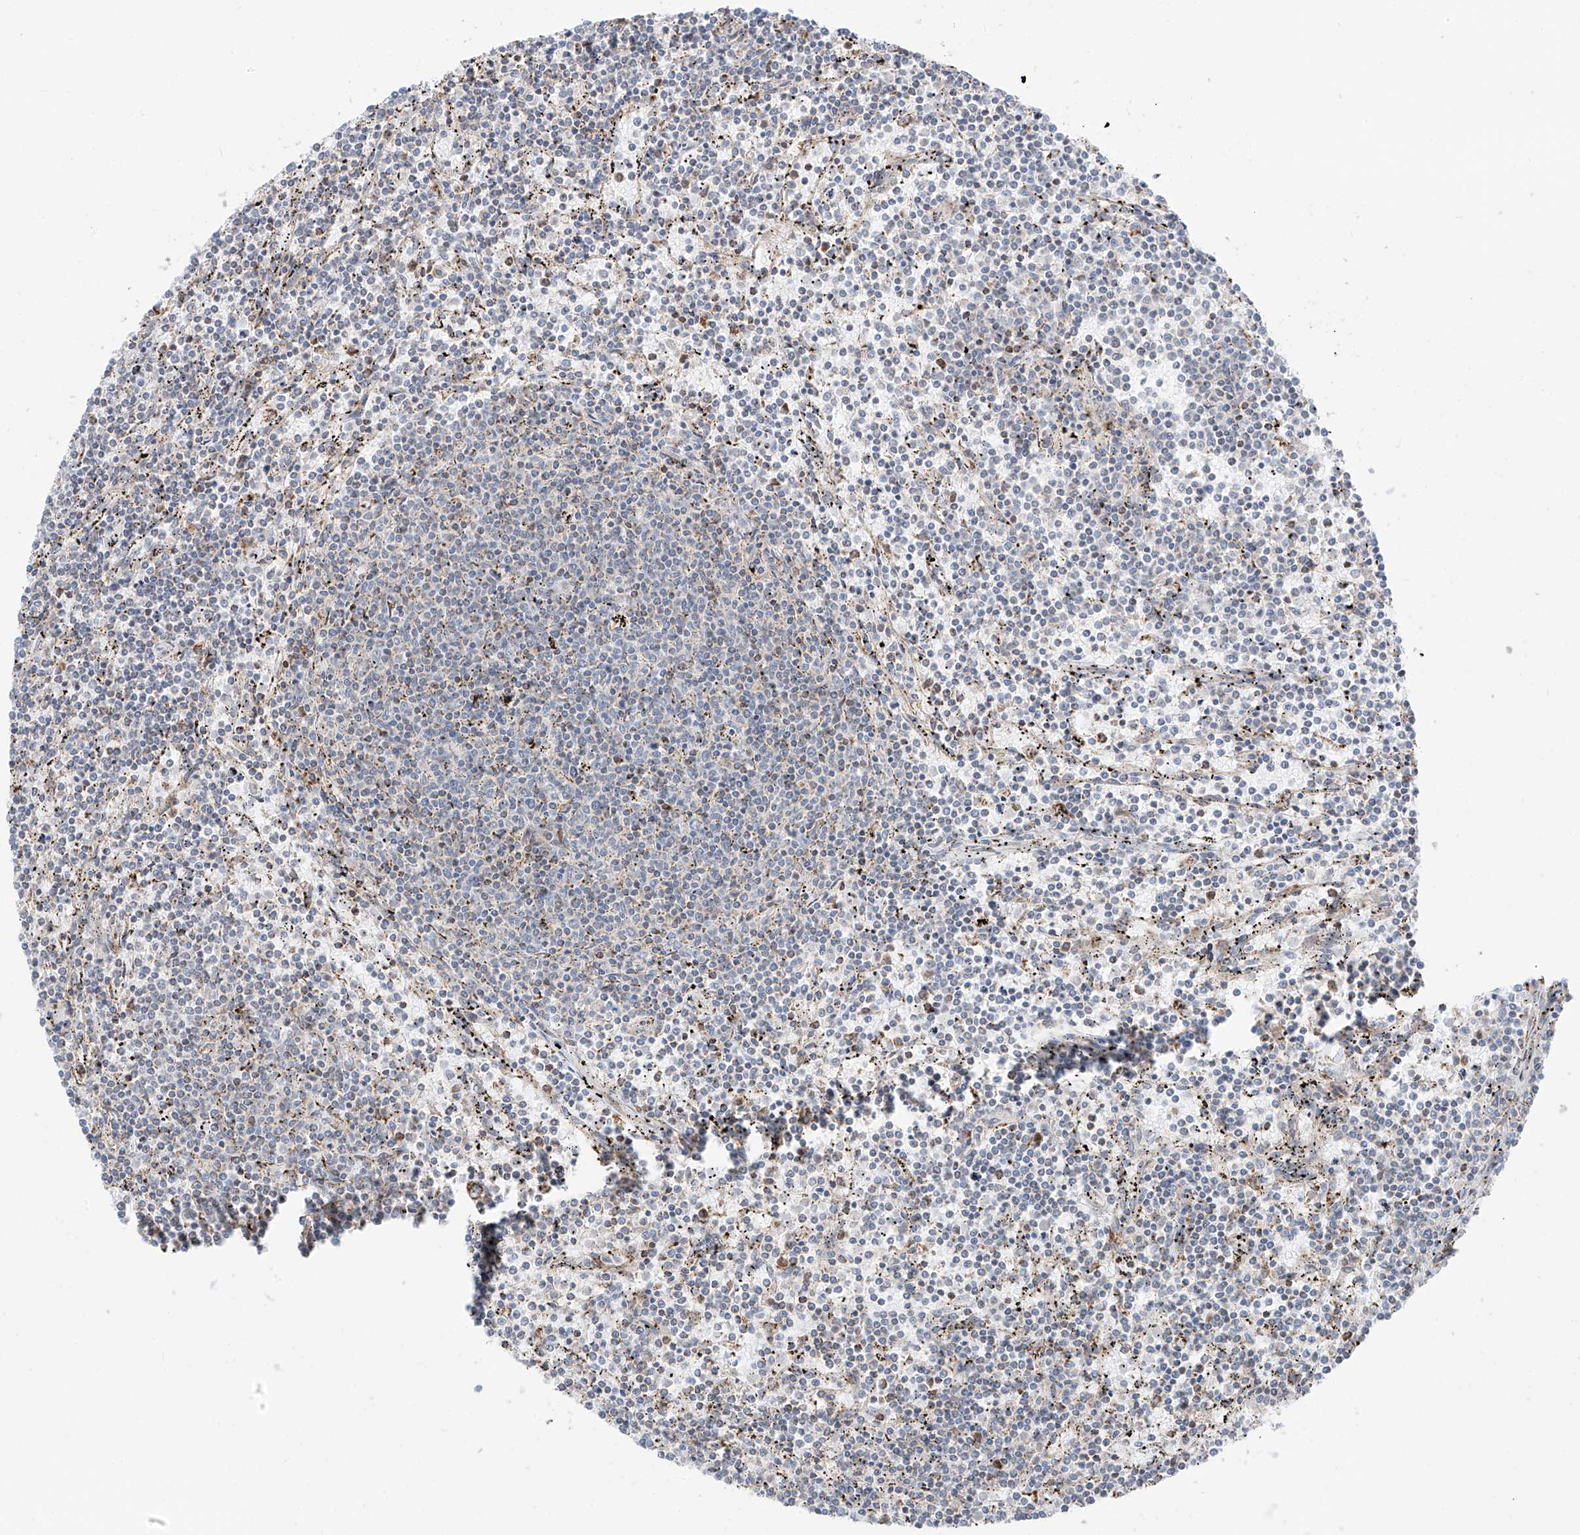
{"staining": {"intensity": "negative", "quantity": "none", "location": "none"}, "tissue": "lymphoma", "cell_type": "Tumor cells", "image_type": "cancer", "snomed": [{"axis": "morphology", "description": "Malignant lymphoma, non-Hodgkin's type, Low grade"}, {"axis": "topography", "description": "Spleen"}], "caption": "High power microscopy photomicrograph of an immunohistochemistry image of lymphoma, revealing no significant positivity in tumor cells. (DAB immunohistochemistry, high magnification).", "gene": "ETHE1", "patient": {"sex": "female", "age": 50}}